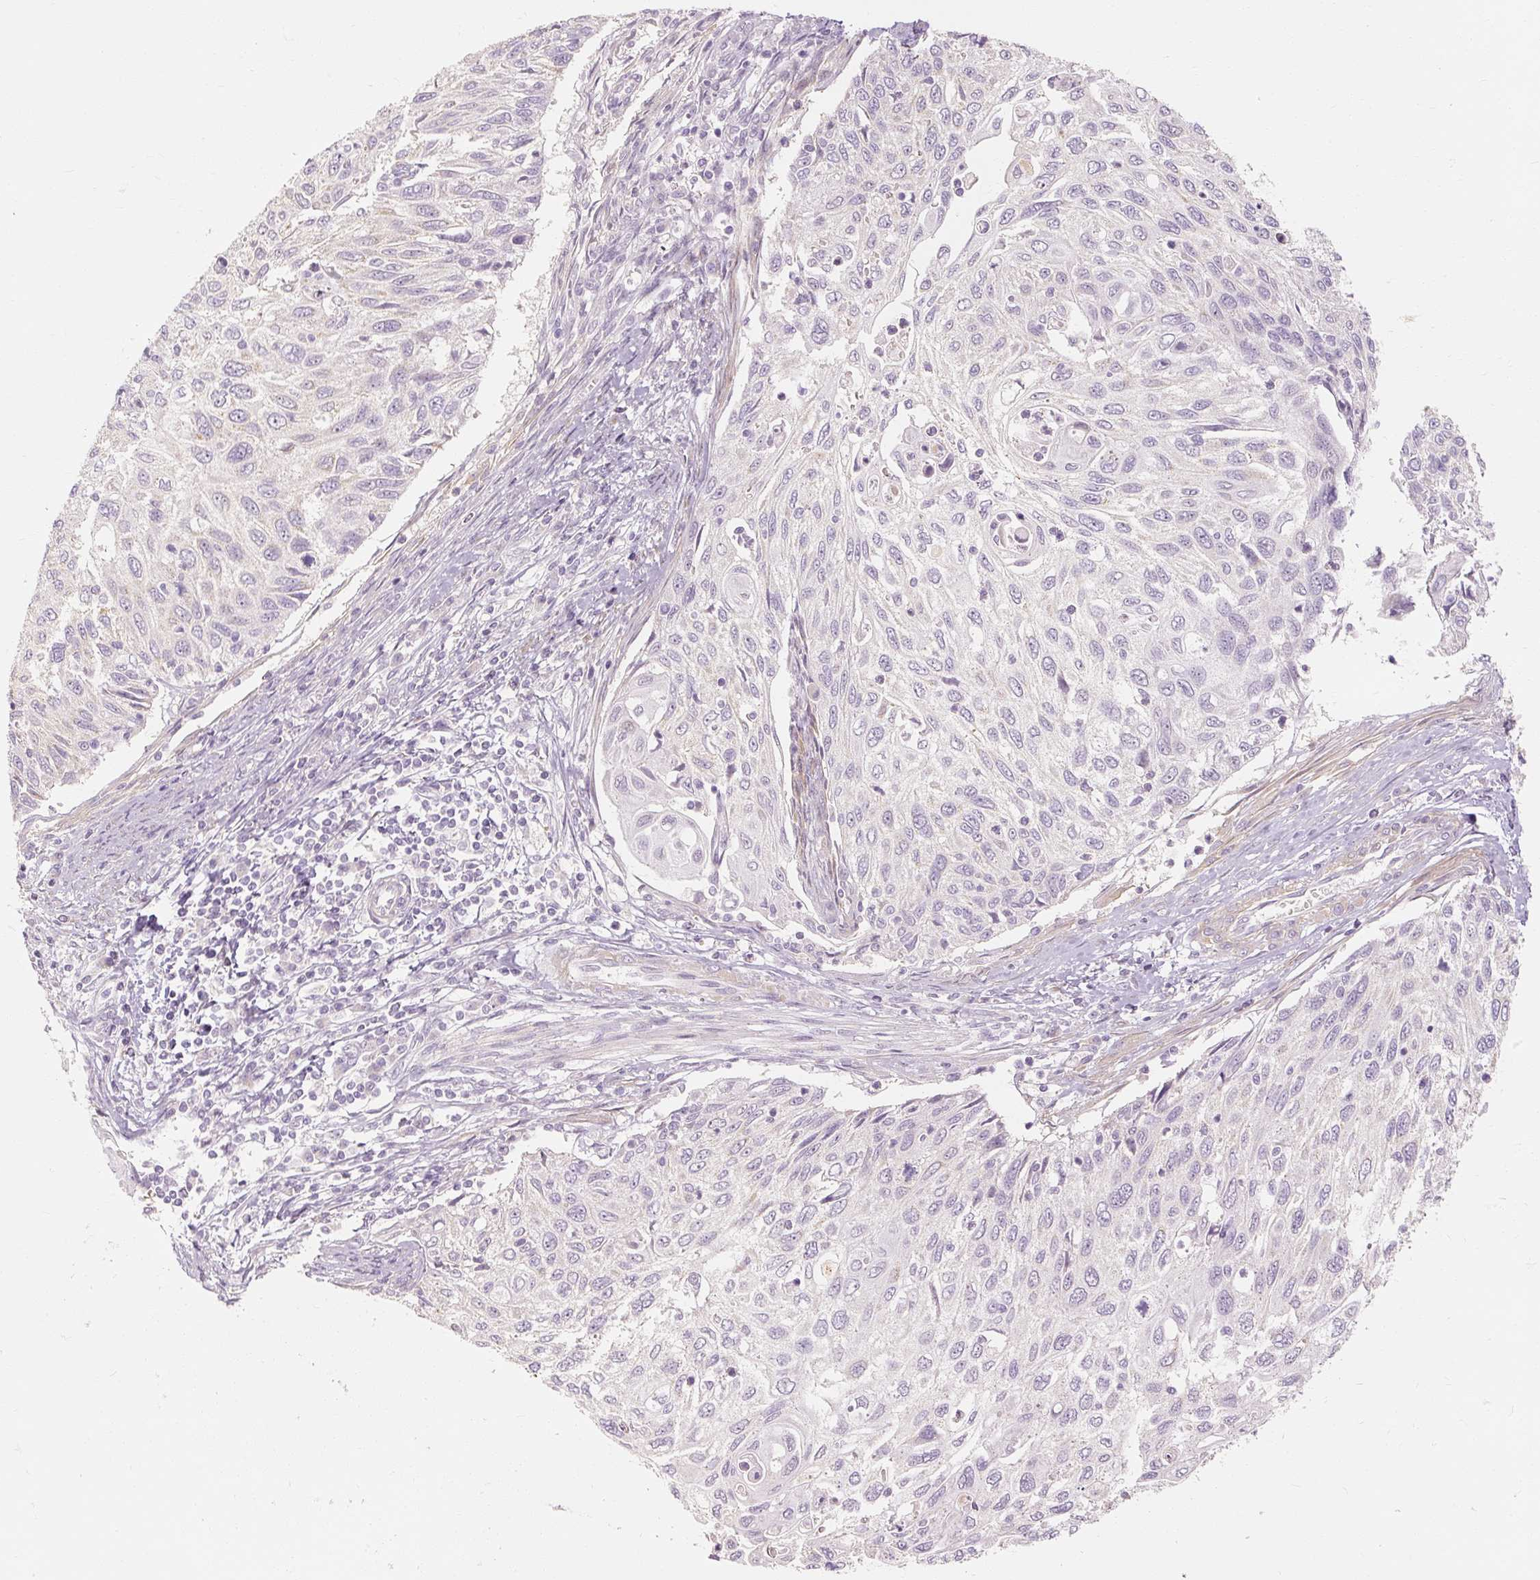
{"staining": {"intensity": "negative", "quantity": "none", "location": "none"}, "tissue": "cervical cancer", "cell_type": "Tumor cells", "image_type": "cancer", "snomed": [{"axis": "morphology", "description": "Squamous cell carcinoma, NOS"}, {"axis": "topography", "description": "Cervix"}], "caption": "High power microscopy photomicrograph of an IHC histopathology image of squamous cell carcinoma (cervical), revealing no significant expression in tumor cells. (DAB (3,3'-diaminobenzidine) immunohistochemistry with hematoxylin counter stain).", "gene": "CAPN3", "patient": {"sex": "female", "age": 70}}